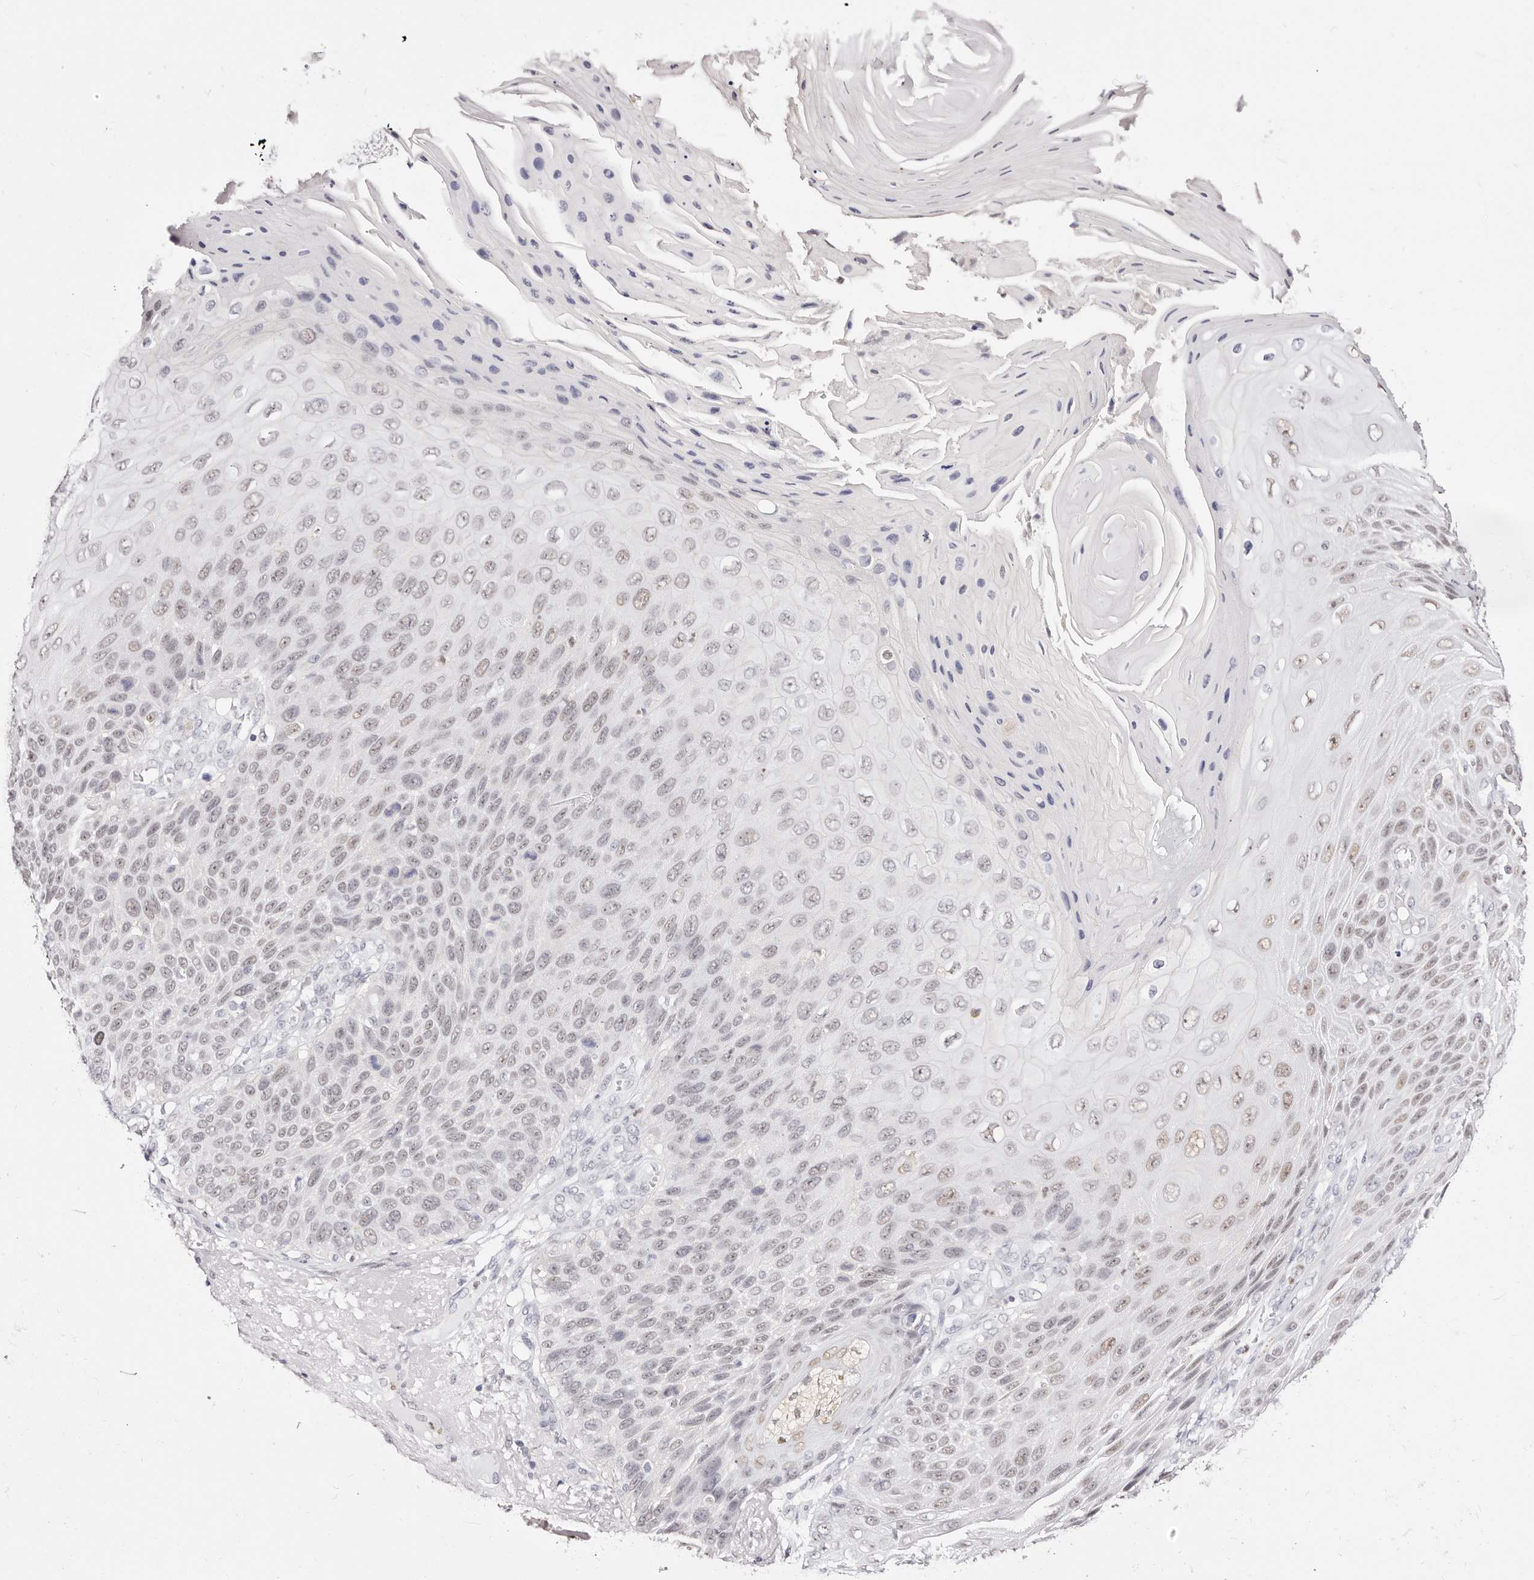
{"staining": {"intensity": "weak", "quantity": "25%-75%", "location": "nuclear"}, "tissue": "skin cancer", "cell_type": "Tumor cells", "image_type": "cancer", "snomed": [{"axis": "morphology", "description": "Squamous cell carcinoma, NOS"}, {"axis": "topography", "description": "Skin"}], "caption": "Protein staining reveals weak nuclear staining in approximately 25%-75% of tumor cells in skin squamous cell carcinoma. (DAB = brown stain, brightfield microscopy at high magnification).", "gene": "TKT", "patient": {"sex": "female", "age": 88}}